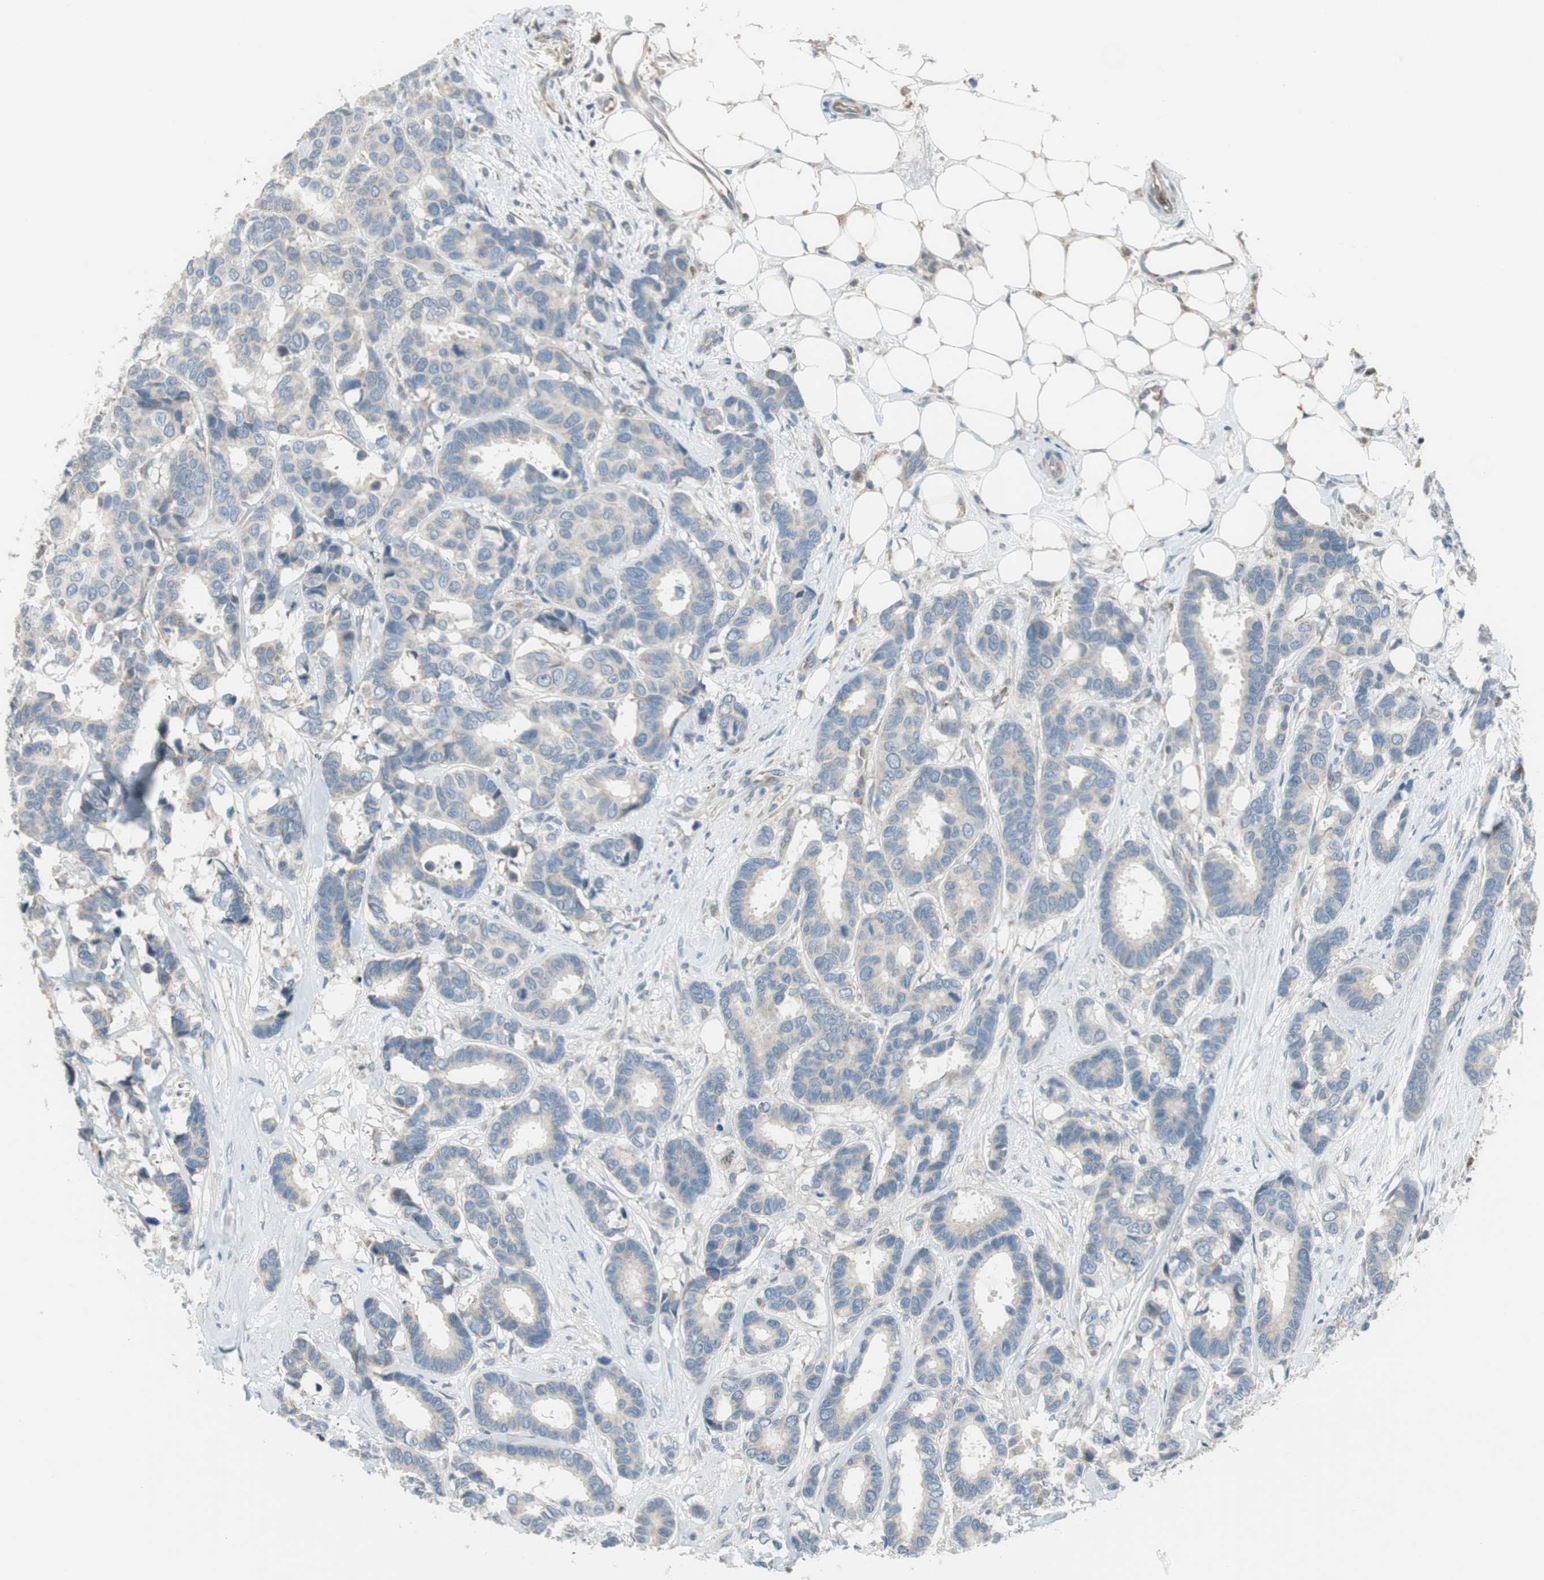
{"staining": {"intensity": "weak", "quantity": "<25%", "location": "cytoplasmic/membranous"}, "tissue": "breast cancer", "cell_type": "Tumor cells", "image_type": "cancer", "snomed": [{"axis": "morphology", "description": "Duct carcinoma"}, {"axis": "topography", "description": "Breast"}], "caption": "Immunohistochemistry of breast cancer (intraductal carcinoma) demonstrates no staining in tumor cells.", "gene": "GYPC", "patient": {"sex": "female", "age": 87}}